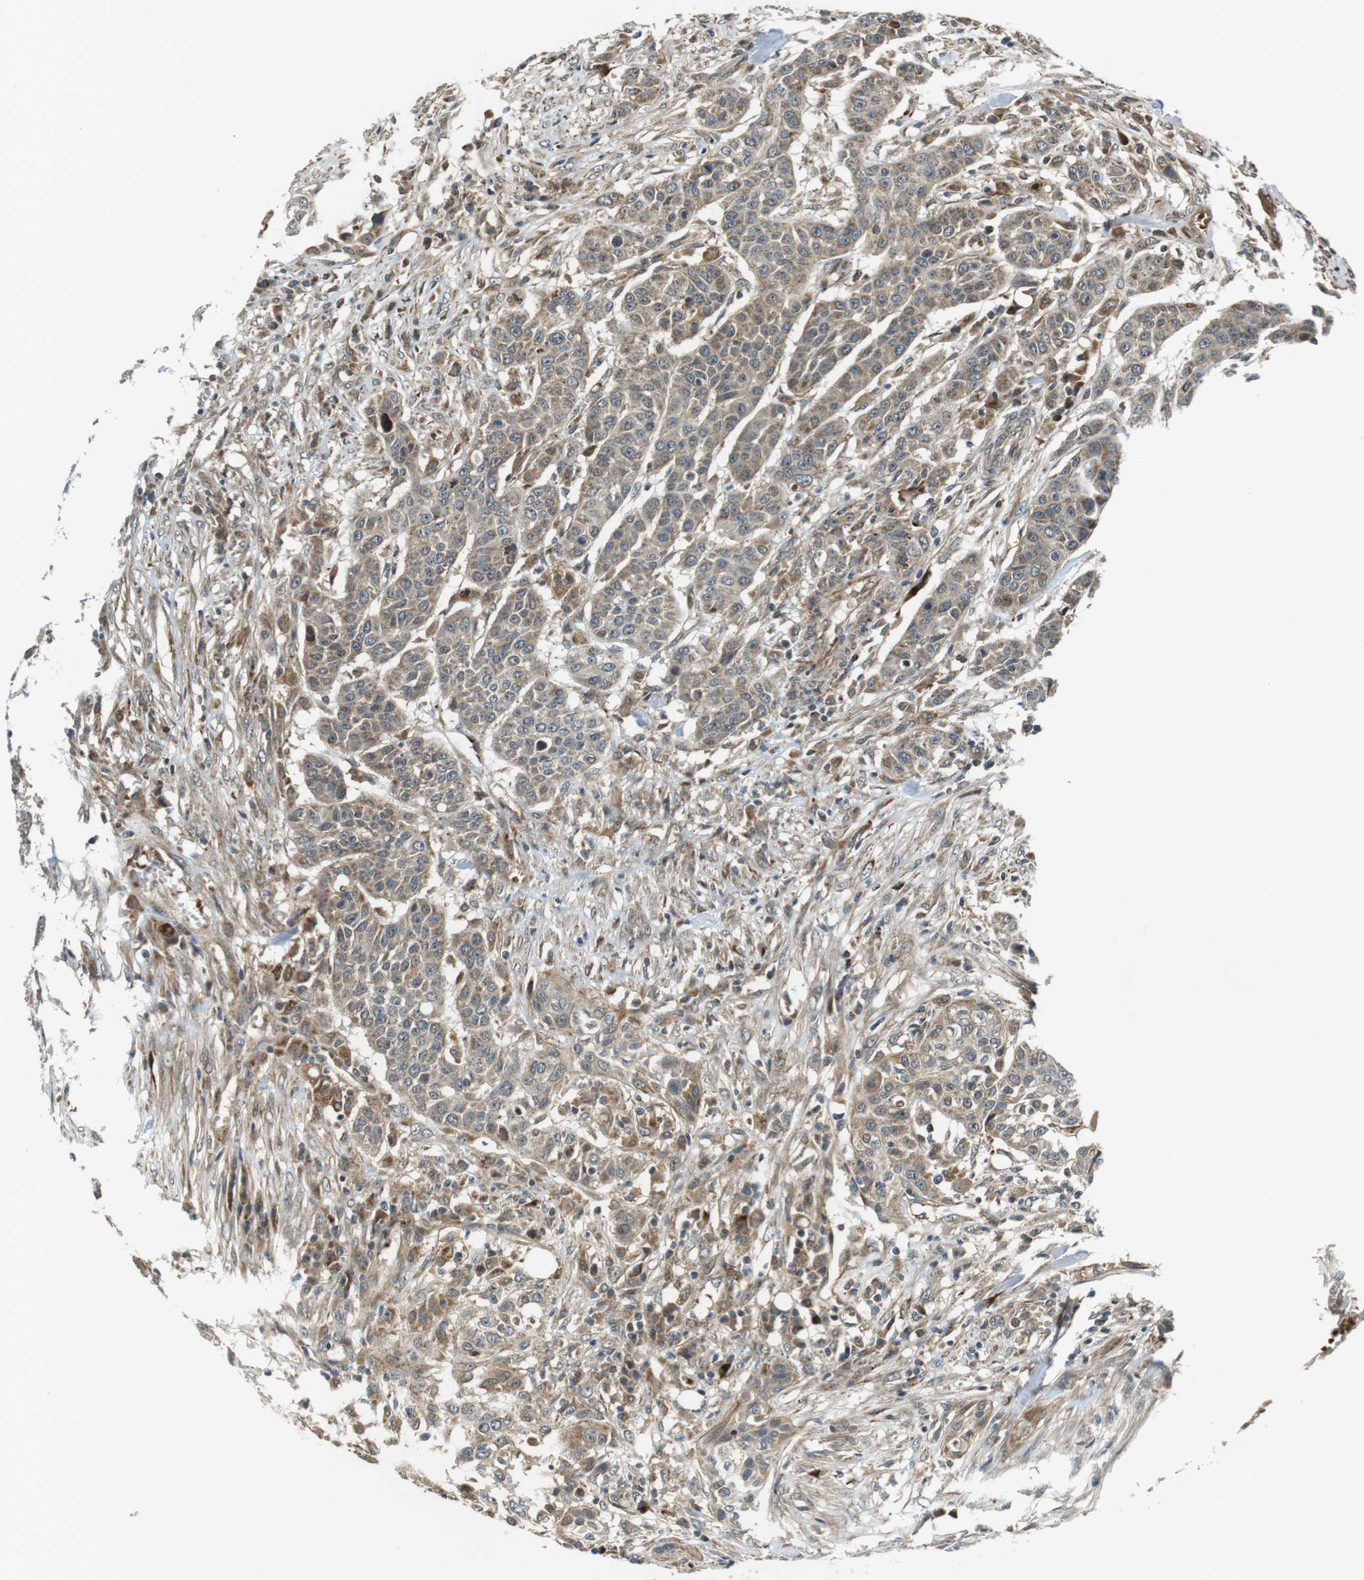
{"staining": {"intensity": "weak", "quantity": ">75%", "location": "cytoplasmic/membranous"}, "tissue": "urothelial cancer", "cell_type": "Tumor cells", "image_type": "cancer", "snomed": [{"axis": "morphology", "description": "Urothelial carcinoma, High grade"}, {"axis": "topography", "description": "Urinary bladder"}], "caption": "High-grade urothelial carcinoma stained for a protein shows weak cytoplasmic/membranous positivity in tumor cells. The protein is stained brown, and the nuclei are stained in blue (DAB (3,3'-diaminobenzidine) IHC with brightfield microscopy, high magnification).", "gene": "IFFO2", "patient": {"sex": "male", "age": 74}}